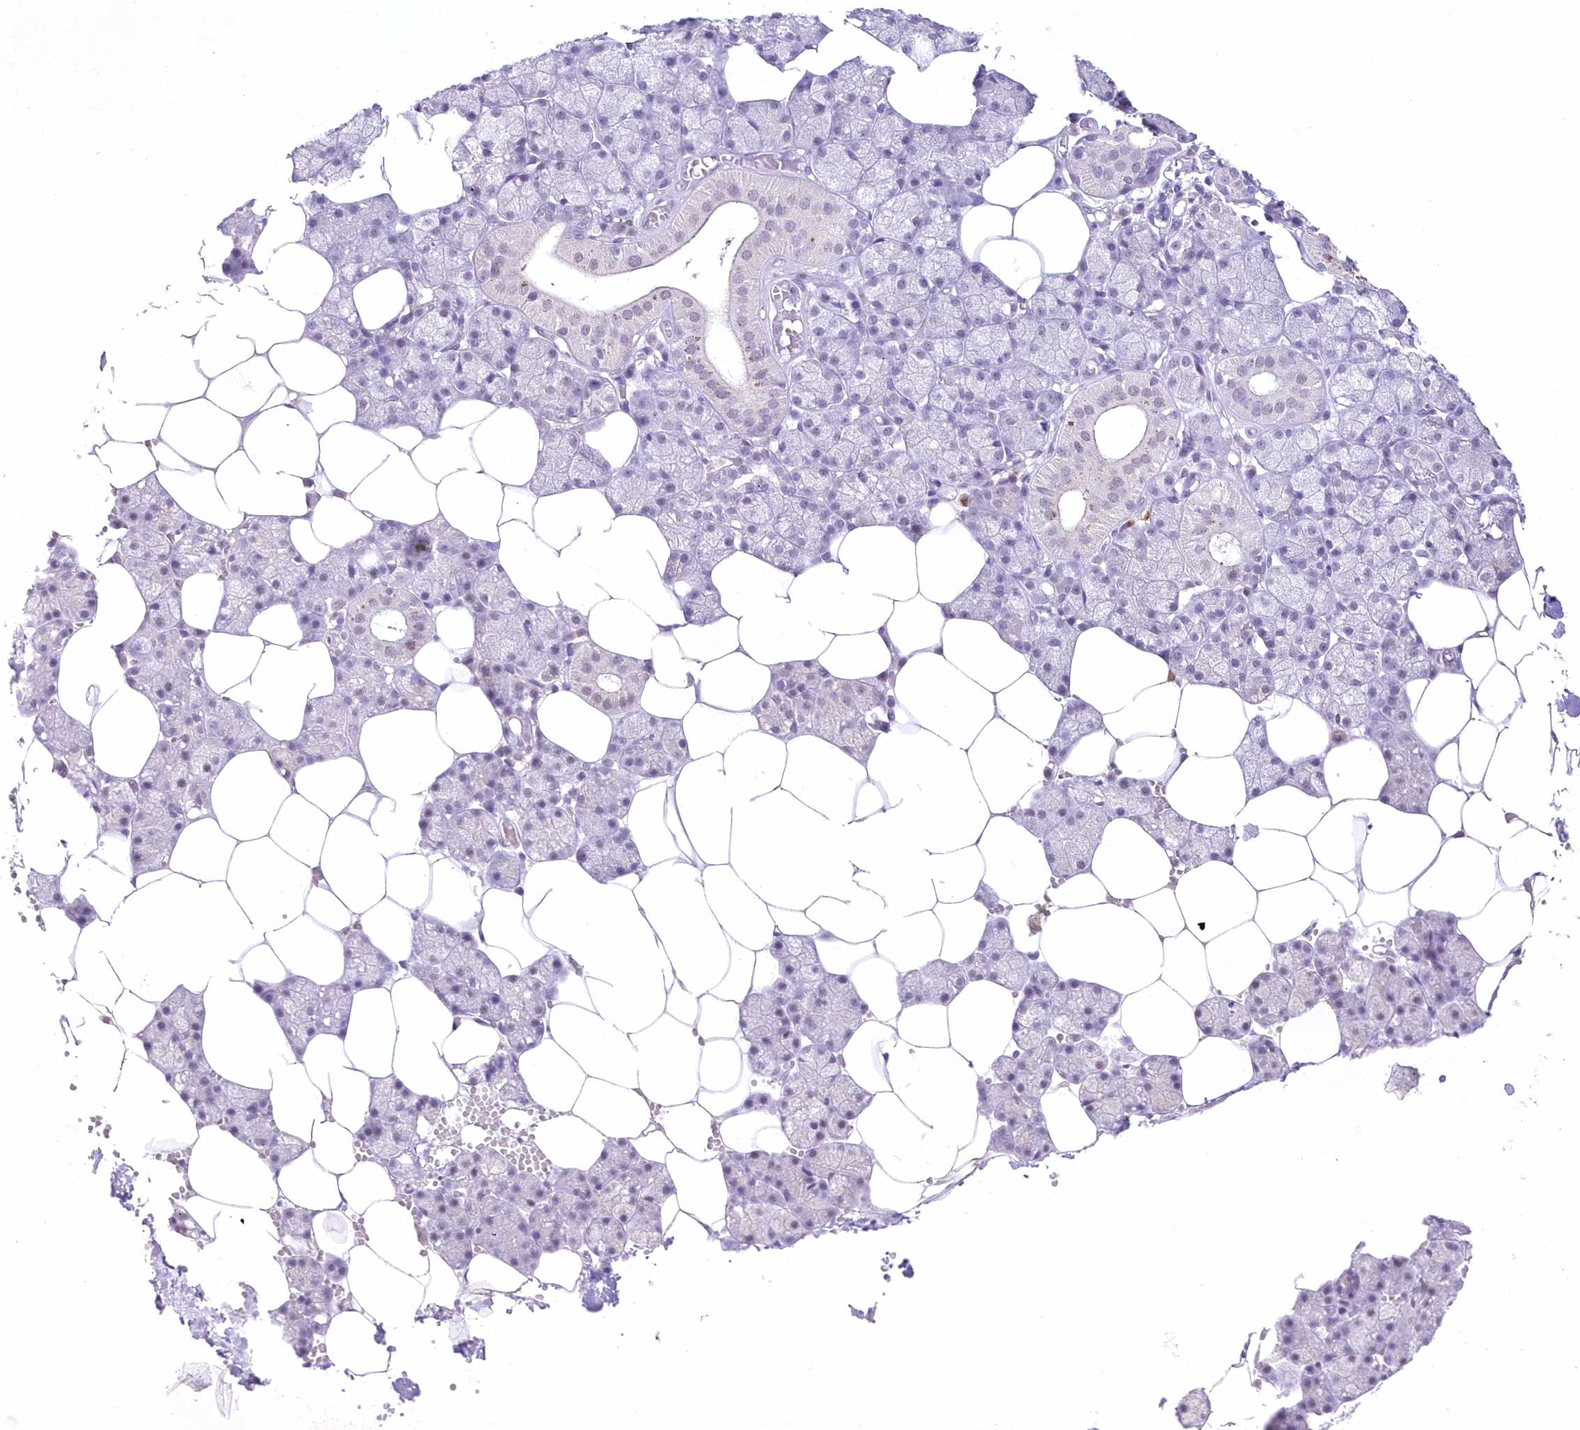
{"staining": {"intensity": "moderate", "quantity": "<25%", "location": "cytoplasmic/membranous,nuclear"}, "tissue": "salivary gland", "cell_type": "Glandular cells", "image_type": "normal", "snomed": [{"axis": "morphology", "description": "Normal tissue, NOS"}, {"axis": "topography", "description": "Salivary gland"}], "caption": "Brown immunohistochemical staining in unremarkable salivary gland displays moderate cytoplasmic/membranous,nuclear positivity in approximately <25% of glandular cells.", "gene": "ENSG00000275740", "patient": {"sex": "male", "age": 62}}